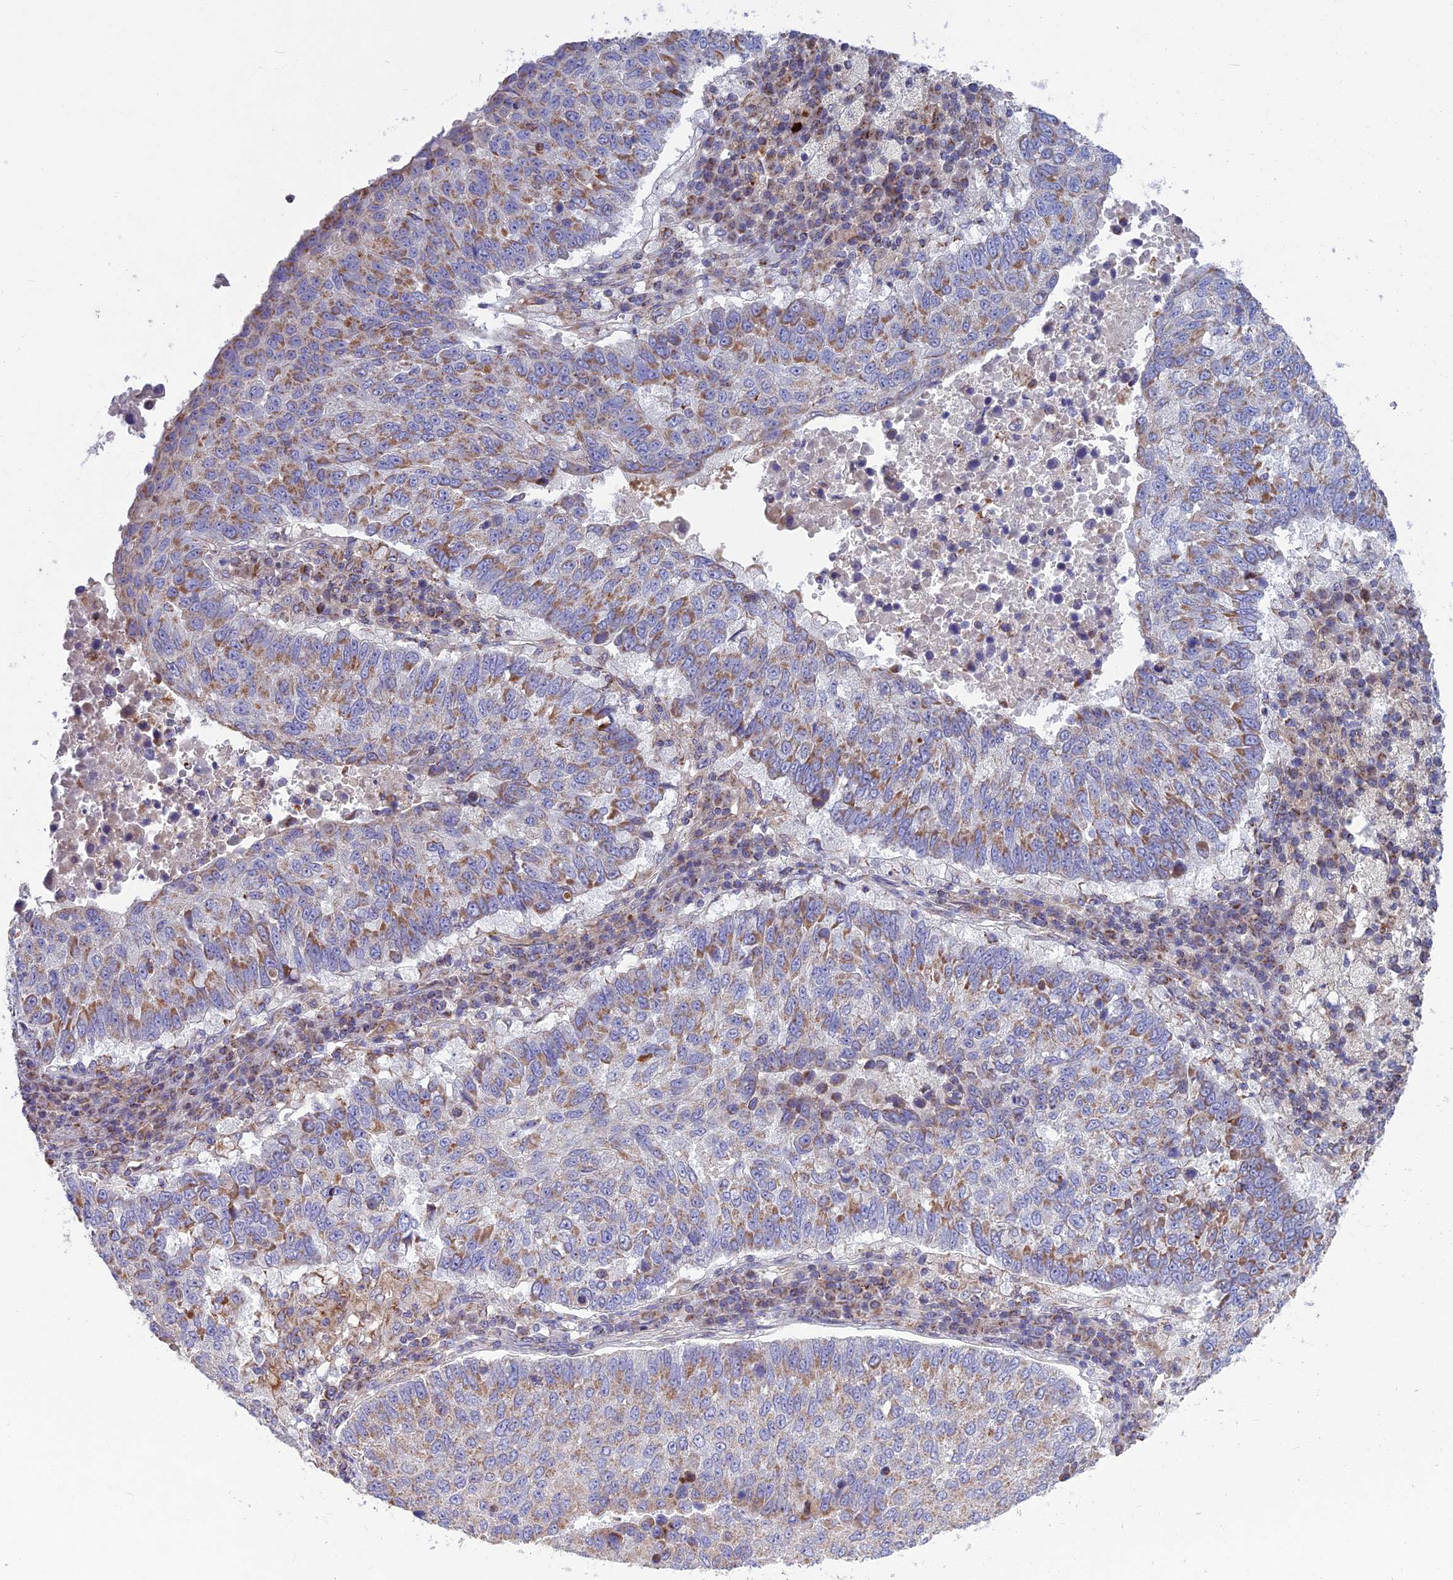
{"staining": {"intensity": "moderate", "quantity": "25%-75%", "location": "cytoplasmic/membranous"}, "tissue": "lung cancer", "cell_type": "Tumor cells", "image_type": "cancer", "snomed": [{"axis": "morphology", "description": "Squamous cell carcinoma, NOS"}, {"axis": "topography", "description": "Lung"}], "caption": "Lung cancer (squamous cell carcinoma) stained for a protein (brown) demonstrates moderate cytoplasmic/membranous positive expression in about 25%-75% of tumor cells.", "gene": "CS", "patient": {"sex": "male", "age": 73}}